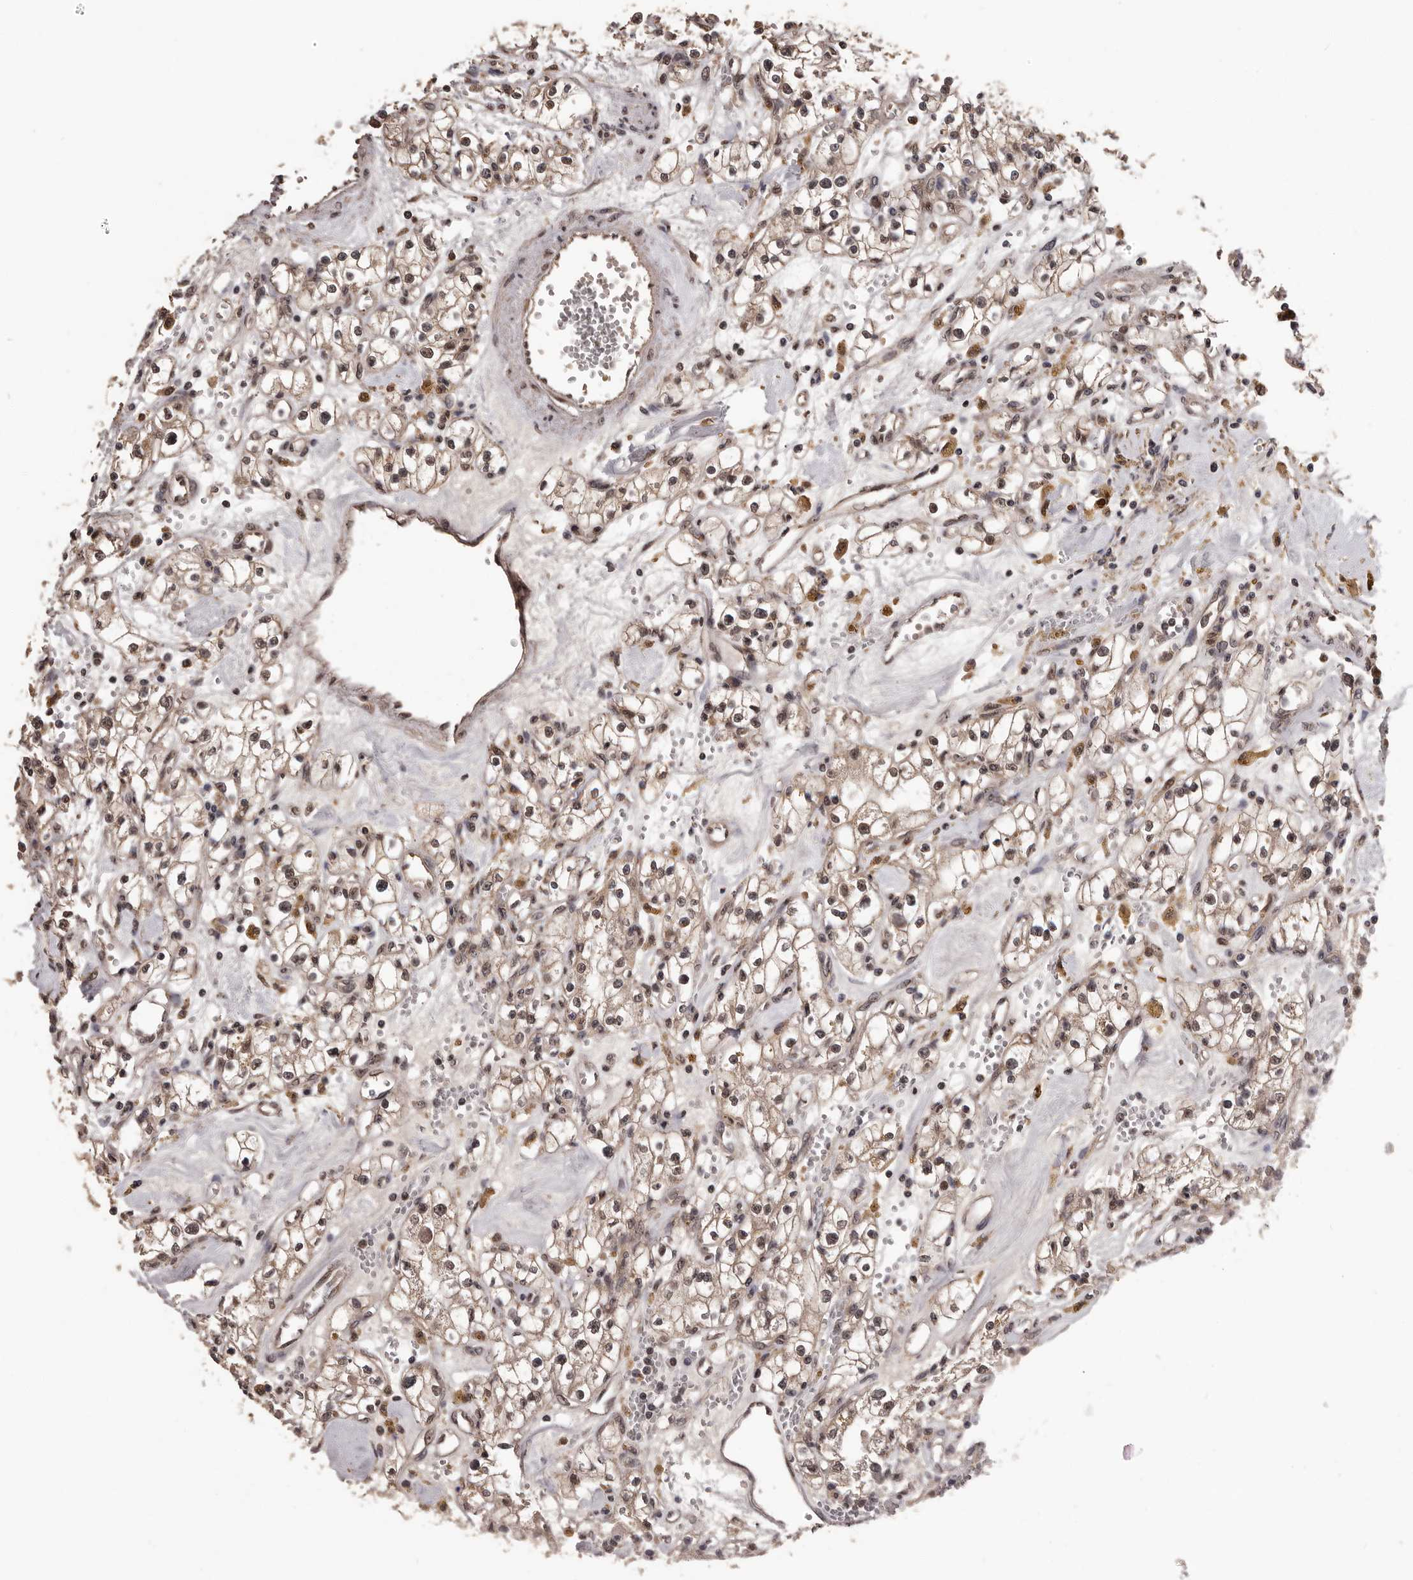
{"staining": {"intensity": "weak", "quantity": ">75%", "location": "cytoplasmic/membranous,nuclear"}, "tissue": "renal cancer", "cell_type": "Tumor cells", "image_type": "cancer", "snomed": [{"axis": "morphology", "description": "Adenocarcinoma, NOS"}, {"axis": "topography", "description": "Kidney"}], "caption": "An IHC histopathology image of neoplastic tissue is shown. Protein staining in brown highlights weak cytoplasmic/membranous and nuclear positivity in renal cancer (adenocarcinoma) within tumor cells. Nuclei are stained in blue.", "gene": "VPS37A", "patient": {"sex": "male", "age": 56}}